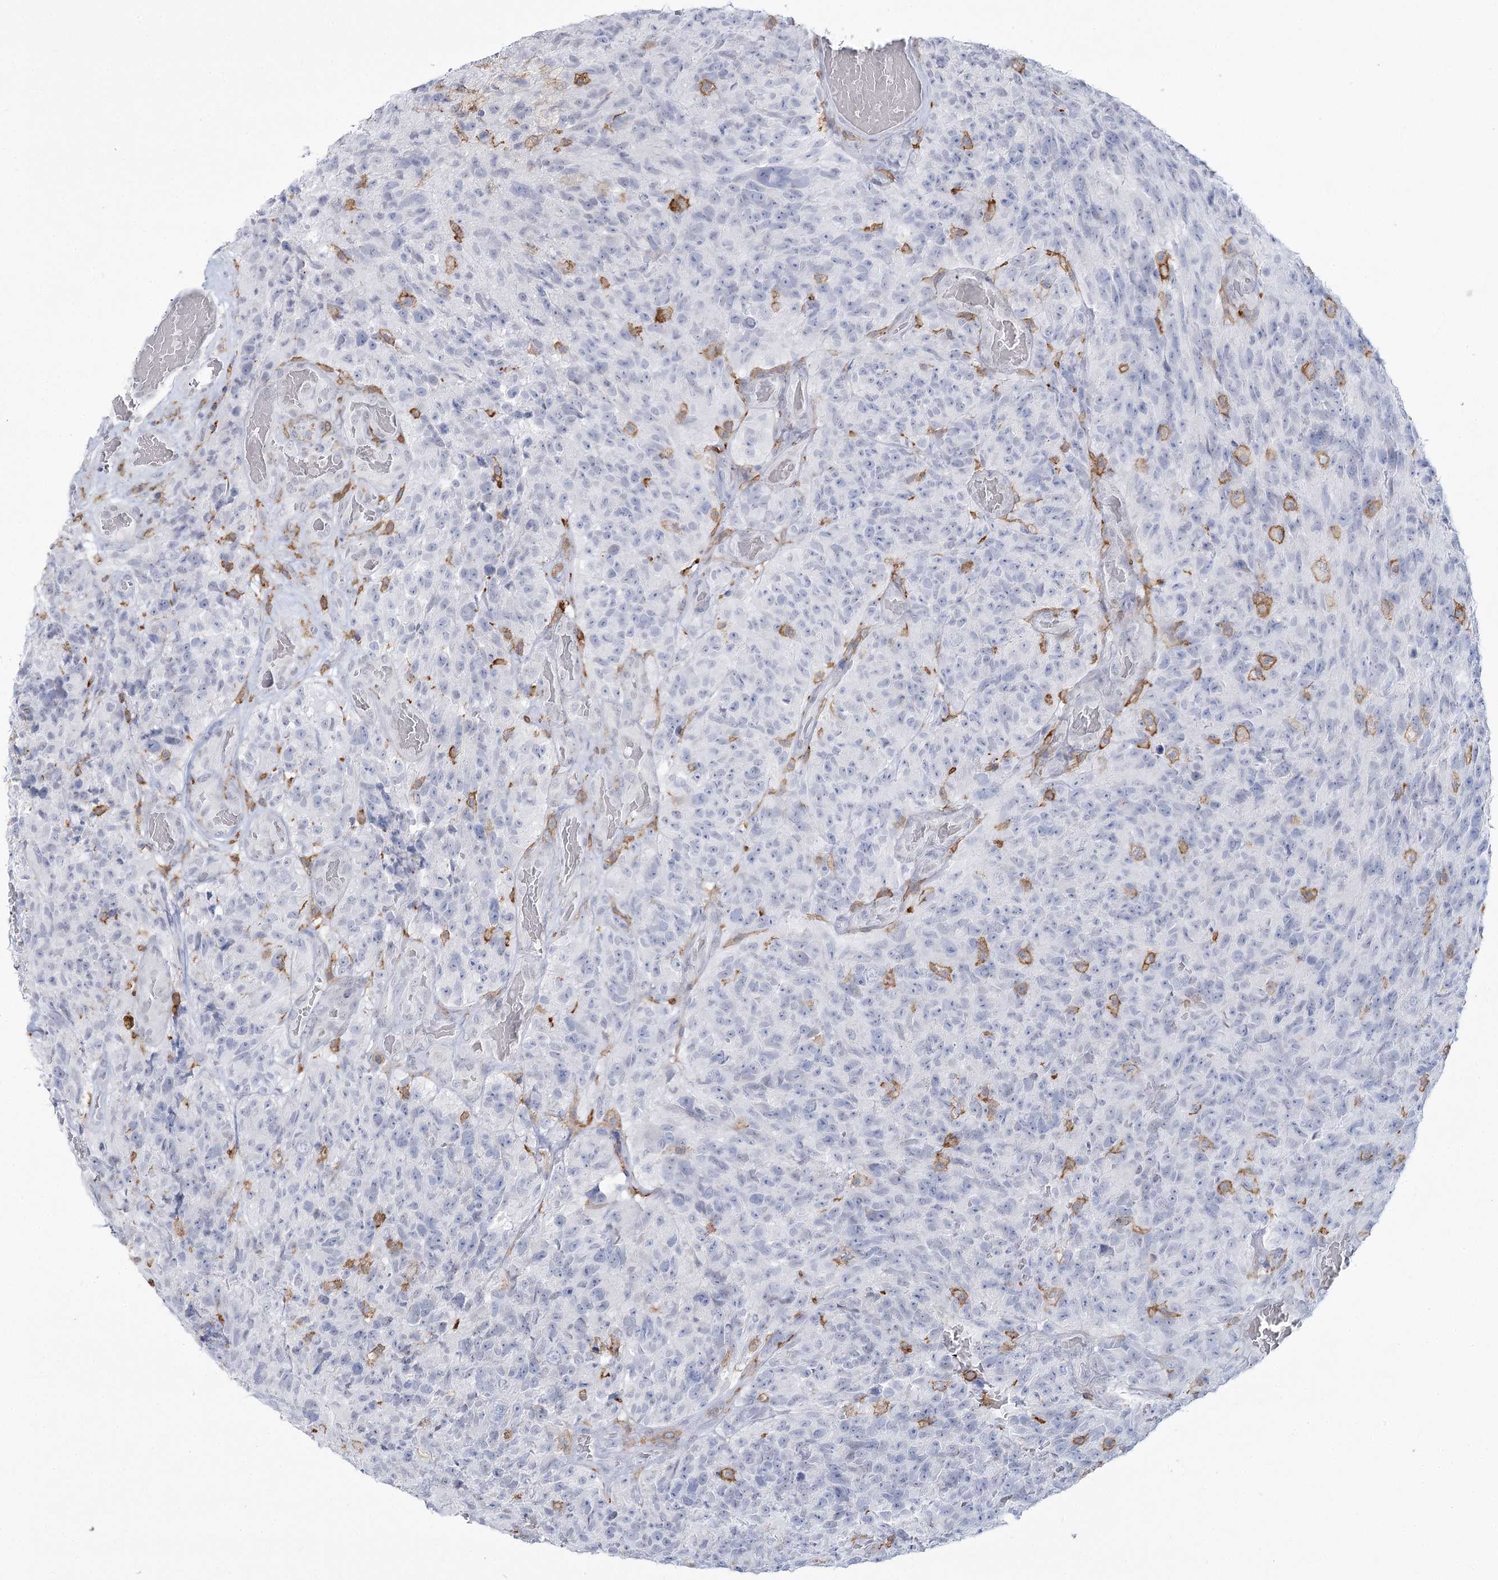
{"staining": {"intensity": "negative", "quantity": "none", "location": "none"}, "tissue": "glioma", "cell_type": "Tumor cells", "image_type": "cancer", "snomed": [{"axis": "morphology", "description": "Glioma, malignant, High grade"}, {"axis": "topography", "description": "Brain"}], "caption": "Tumor cells are negative for protein expression in human malignant high-grade glioma.", "gene": "C11orf1", "patient": {"sex": "male", "age": 69}}